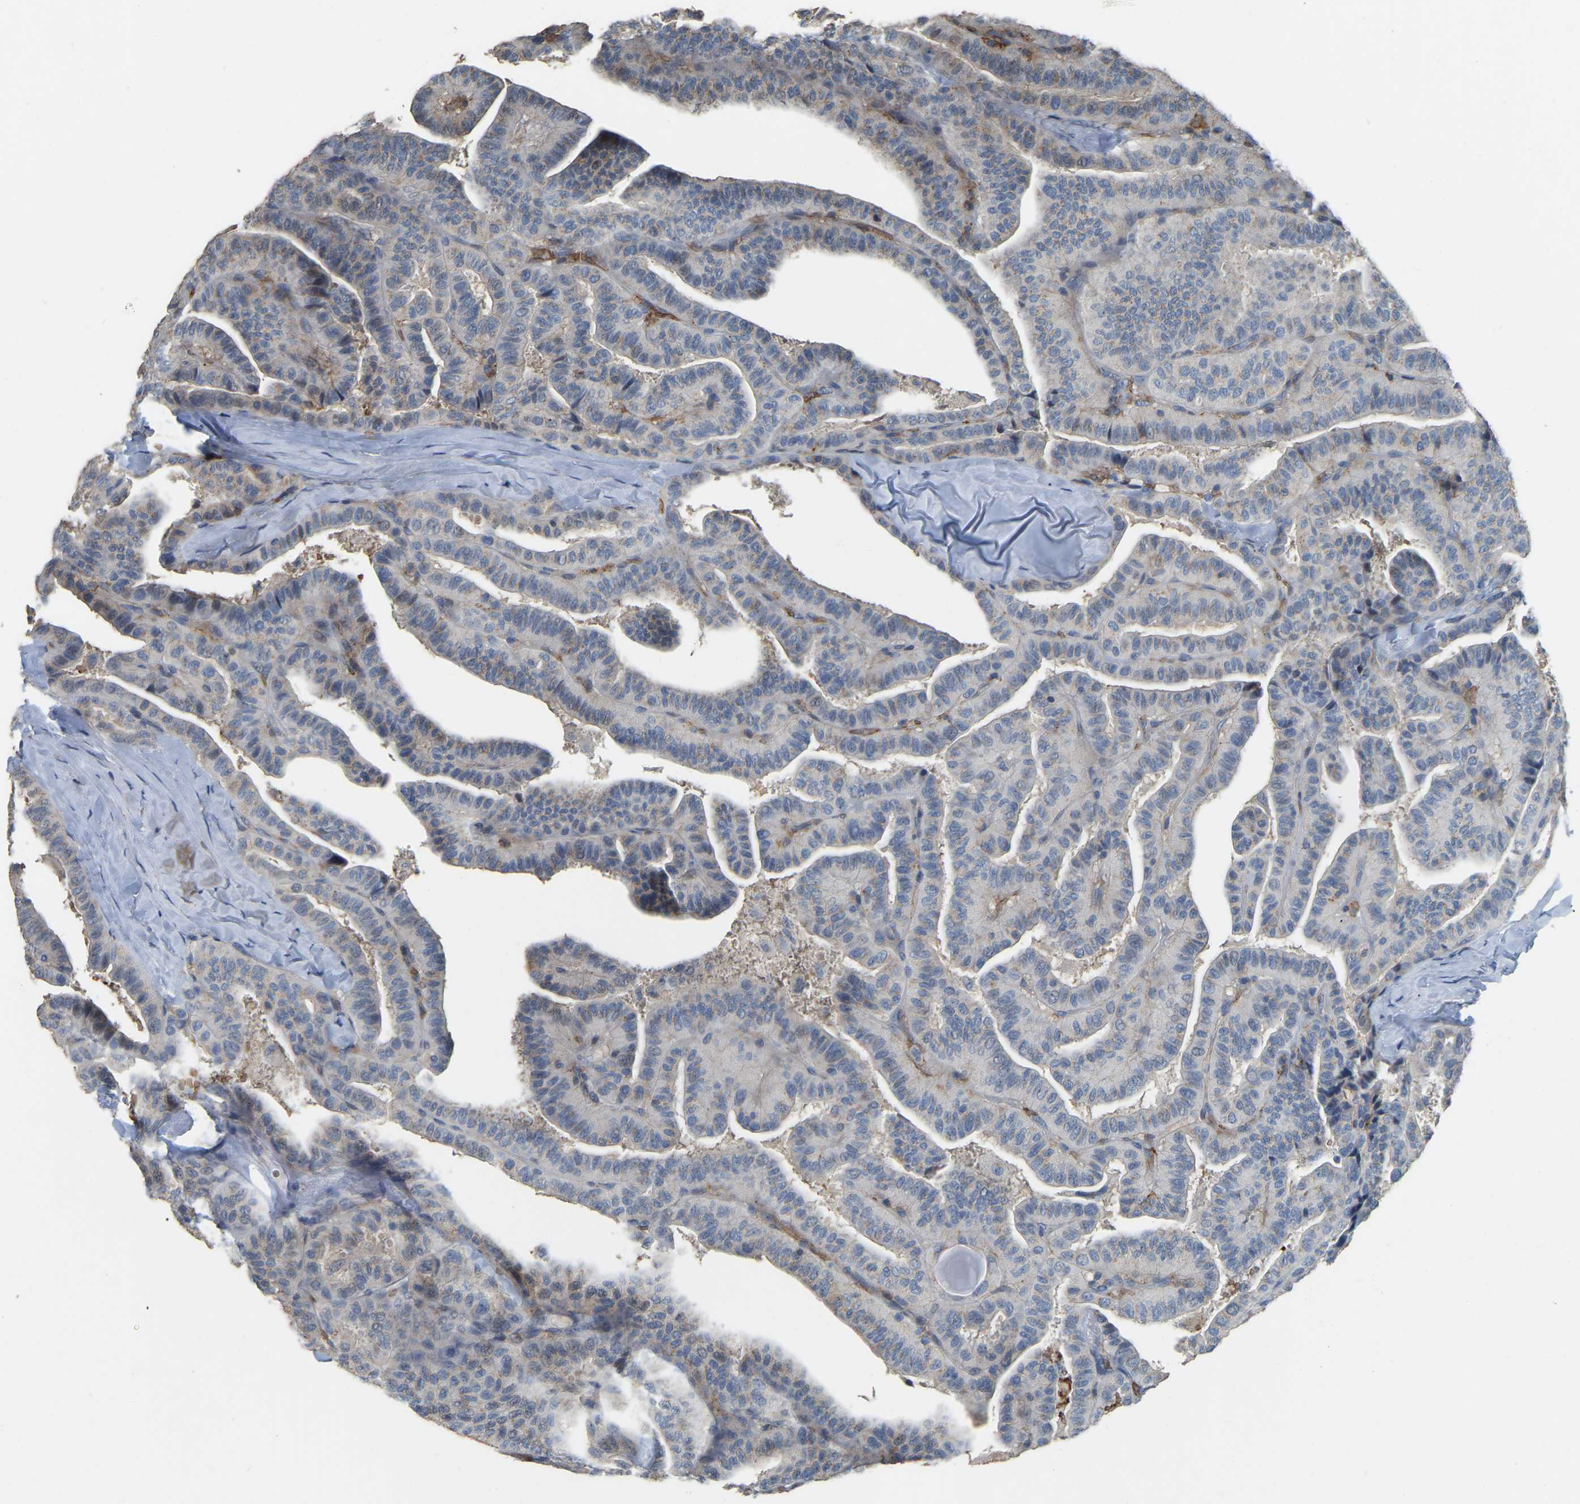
{"staining": {"intensity": "weak", "quantity": "<25%", "location": "cytoplasmic/membranous"}, "tissue": "thyroid cancer", "cell_type": "Tumor cells", "image_type": "cancer", "snomed": [{"axis": "morphology", "description": "Papillary adenocarcinoma, NOS"}, {"axis": "topography", "description": "Thyroid gland"}], "caption": "IHC histopathology image of neoplastic tissue: thyroid papillary adenocarcinoma stained with DAB displays no significant protein expression in tumor cells.", "gene": "CFAP298", "patient": {"sex": "male", "age": 77}}